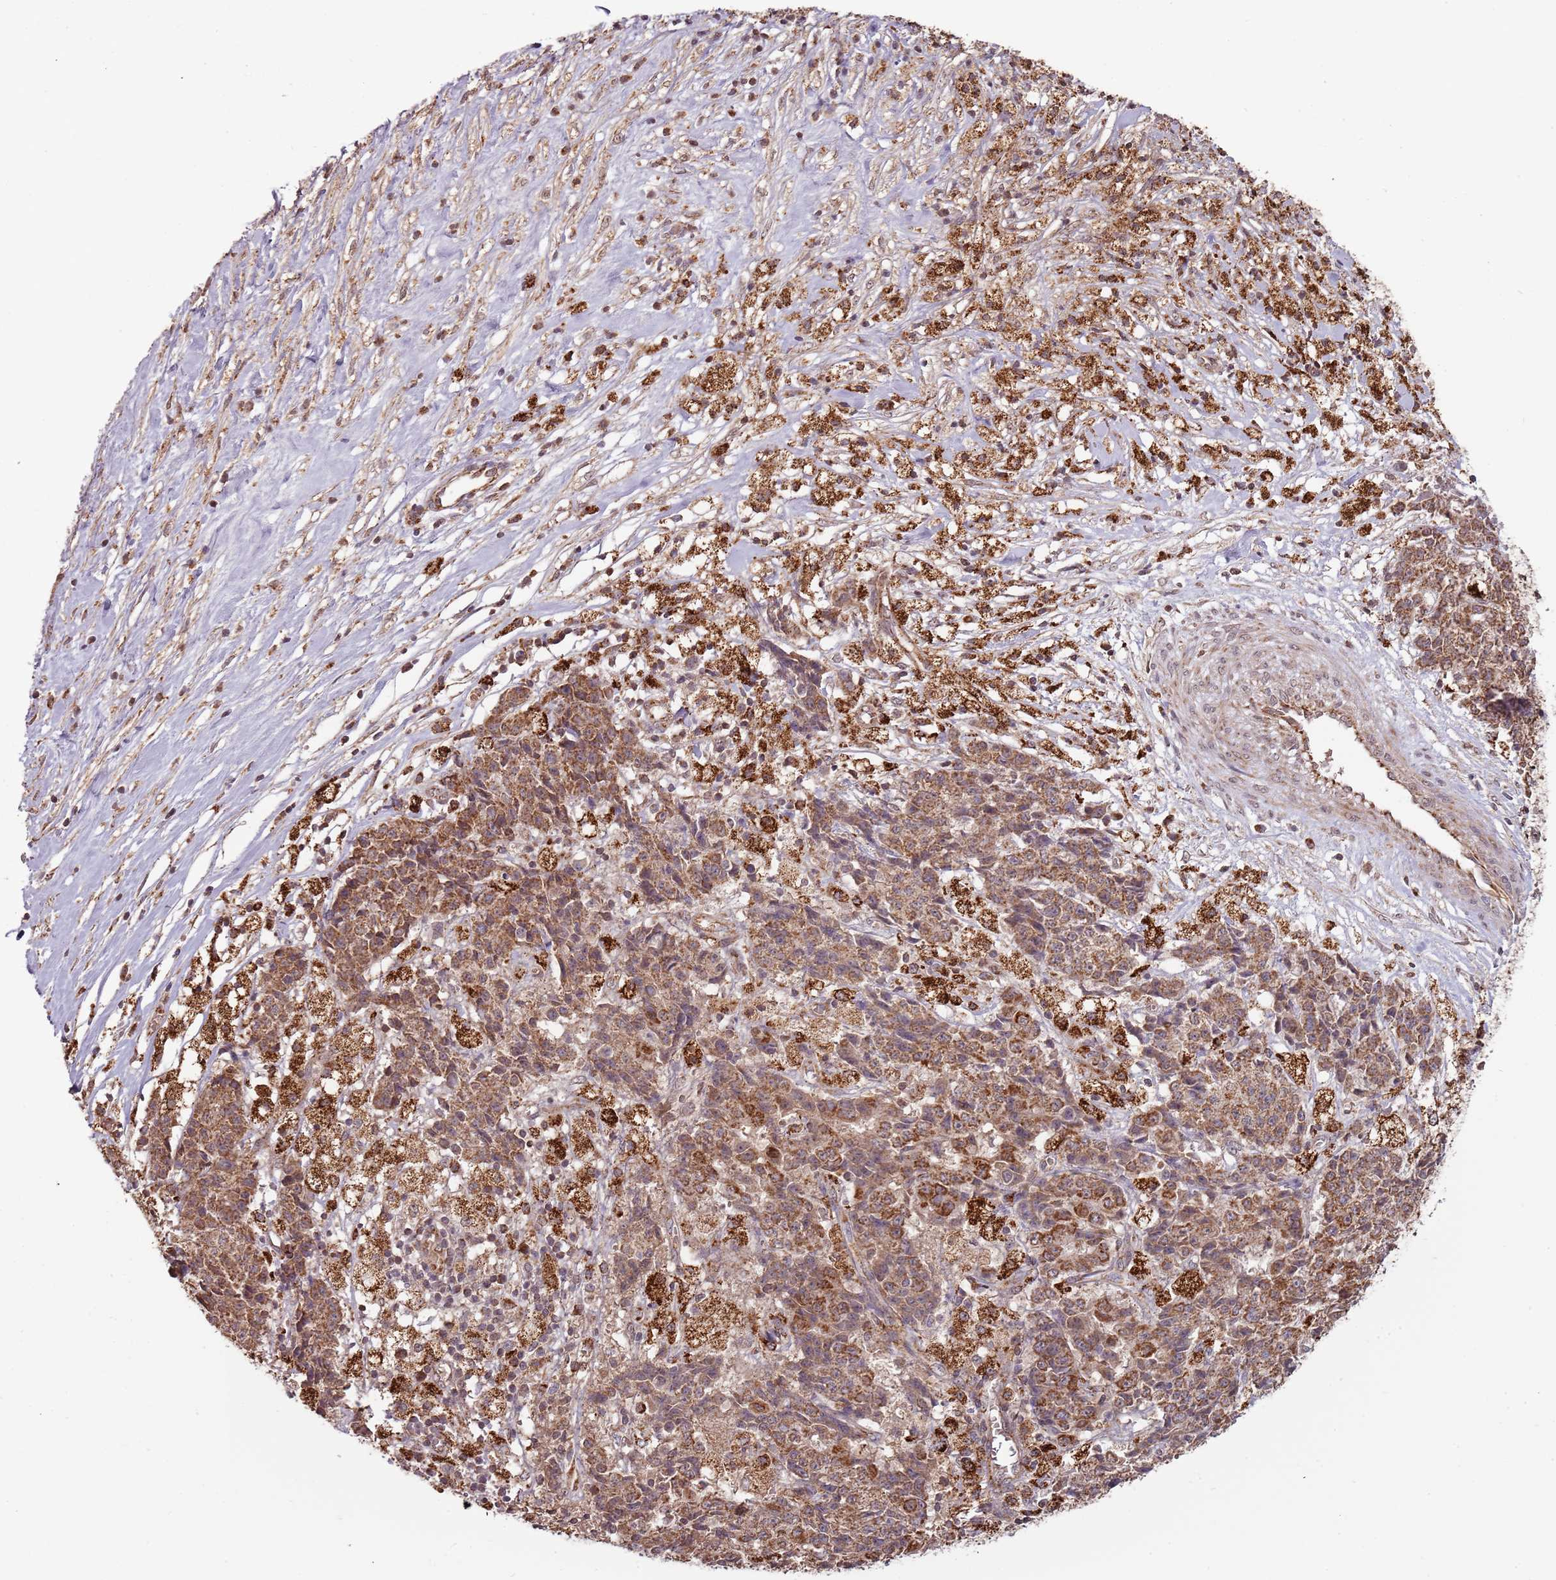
{"staining": {"intensity": "moderate", "quantity": ">75%", "location": "cytoplasmic/membranous"}, "tissue": "ovarian cancer", "cell_type": "Tumor cells", "image_type": "cancer", "snomed": [{"axis": "morphology", "description": "Carcinoma, endometroid"}, {"axis": "topography", "description": "Ovary"}], "caption": "A medium amount of moderate cytoplasmic/membranous positivity is identified in approximately >75% of tumor cells in ovarian cancer (endometroid carcinoma) tissue.", "gene": "IL17RD", "patient": {"sex": "female", "age": 42}}